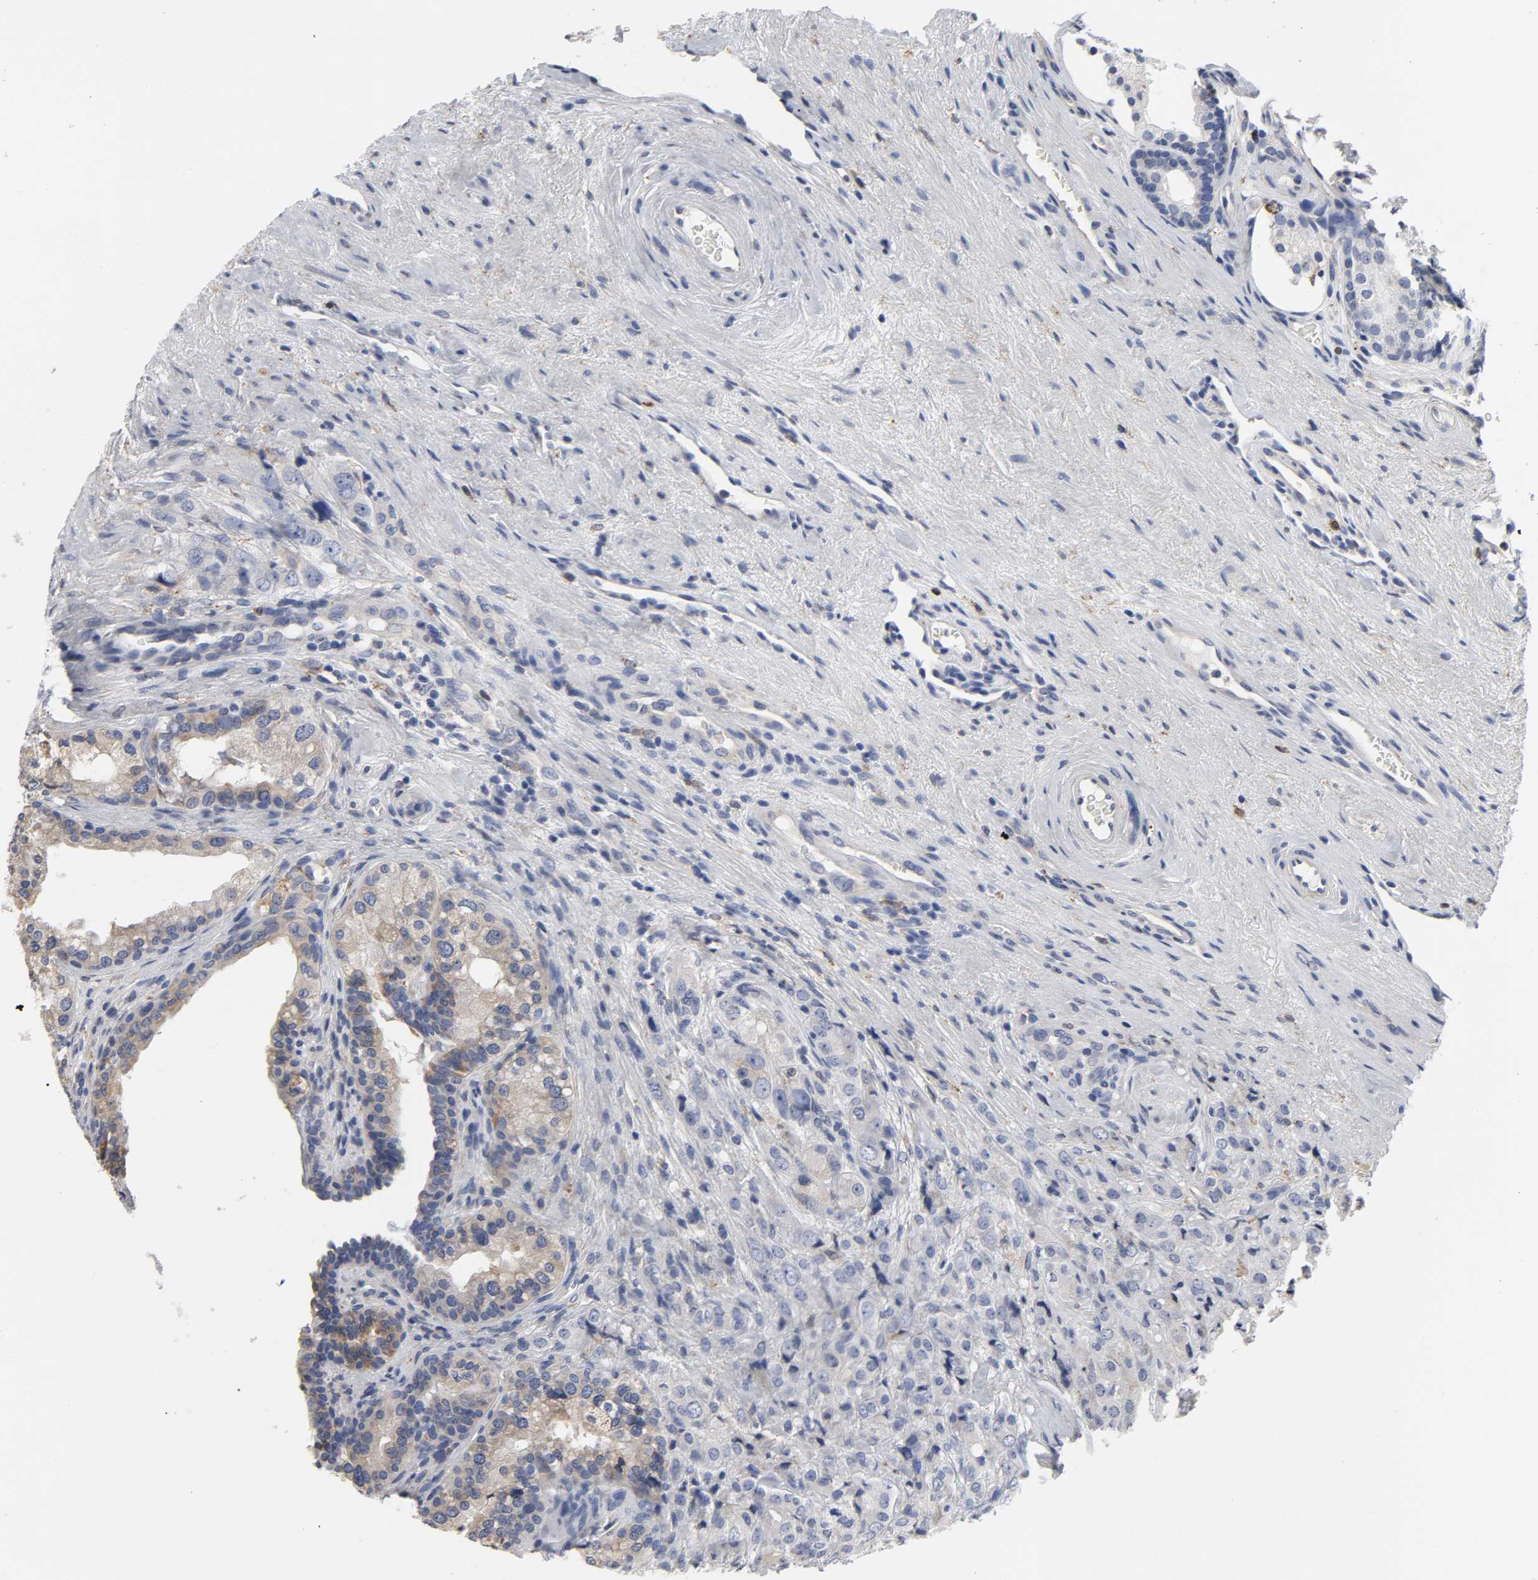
{"staining": {"intensity": "weak", "quantity": "25%-75%", "location": "cytoplasmic/membranous"}, "tissue": "prostate cancer", "cell_type": "Tumor cells", "image_type": "cancer", "snomed": [{"axis": "morphology", "description": "Adenocarcinoma, High grade"}, {"axis": "topography", "description": "Prostate"}], "caption": "There is low levels of weak cytoplasmic/membranous expression in tumor cells of prostate cancer (high-grade adenocarcinoma), as demonstrated by immunohistochemical staining (brown color).", "gene": "HCK", "patient": {"sex": "male", "age": 68}}